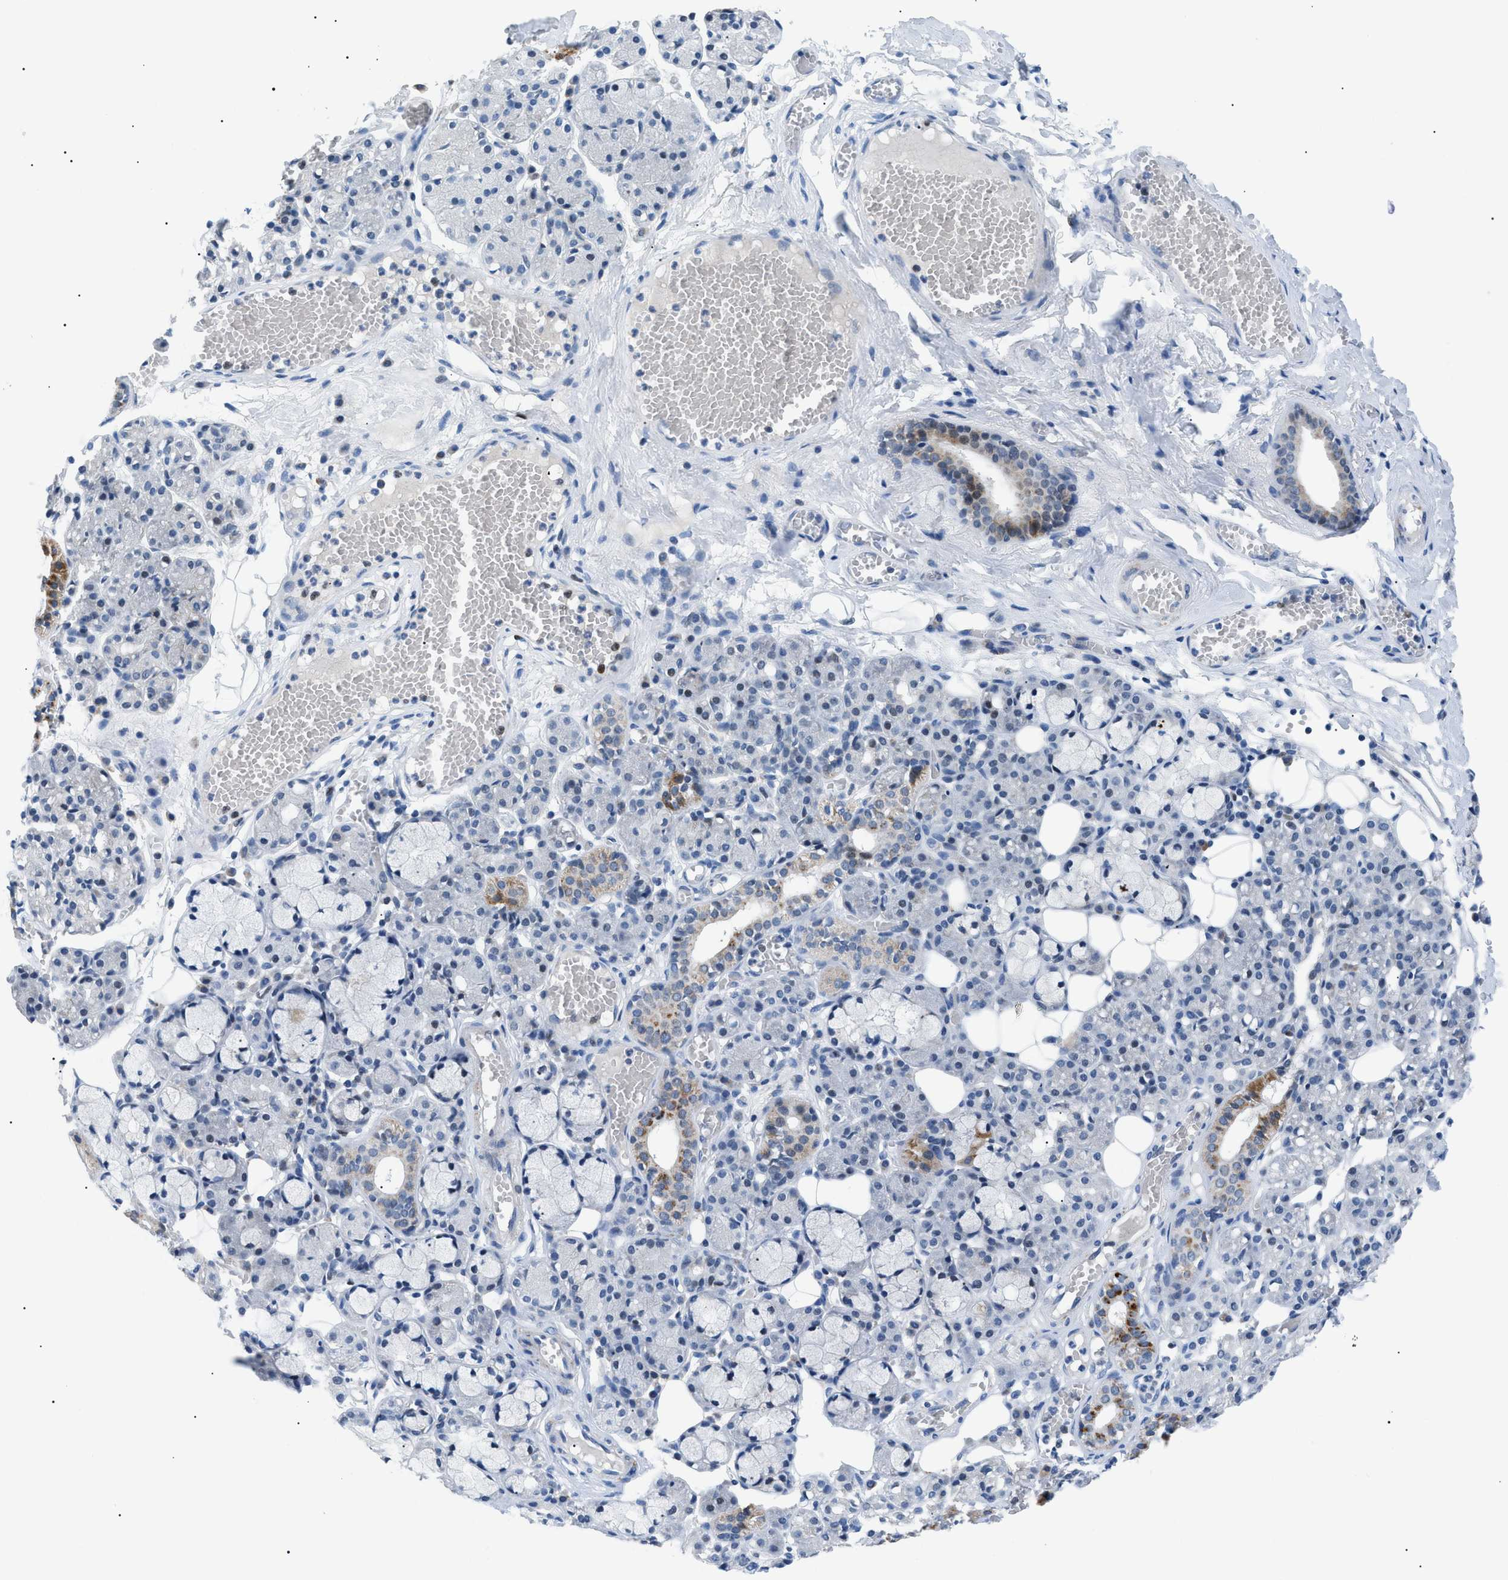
{"staining": {"intensity": "moderate", "quantity": "<25%", "location": "cytoplasmic/membranous"}, "tissue": "salivary gland", "cell_type": "Glandular cells", "image_type": "normal", "snomed": [{"axis": "morphology", "description": "Normal tissue, NOS"}, {"axis": "topography", "description": "Salivary gland"}], "caption": "Salivary gland stained for a protein (brown) shows moderate cytoplasmic/membranous positive expression in about <25% of glandular cells.", "gene": "SMARCC1", "patient": {"sex": "male", "age": 63}}